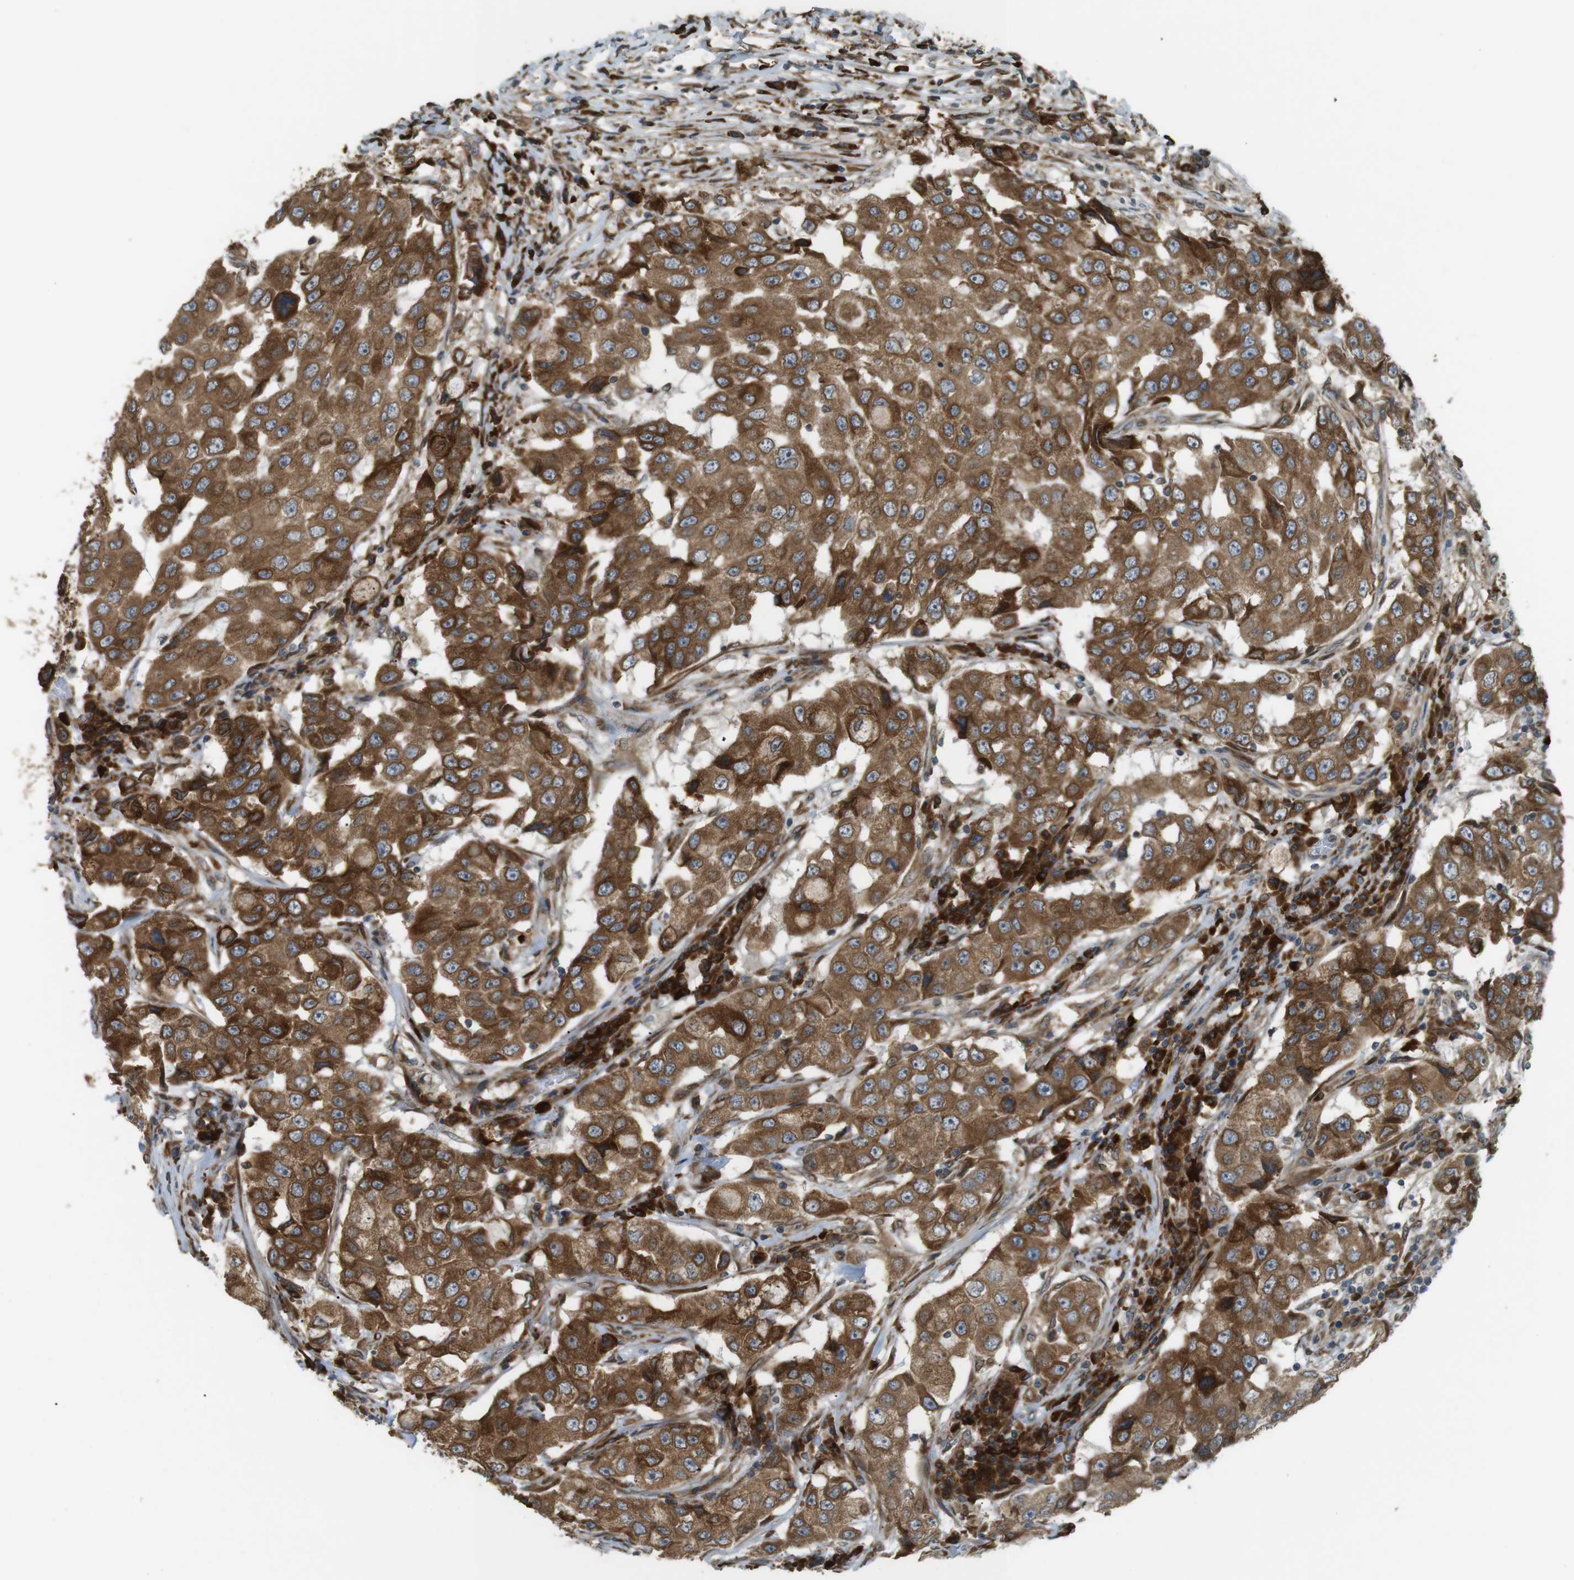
{"staining": {"intensity": "strong", "quantity": ">75%", "location": "cytoplasmic/membranous"}, "tissue": "breast cancer", "cell_type": "Tumor cells", "image_type": "cancer", "snomed": [{"axis": "morphology", "description": "Duct carcinoma"}, {"axis": "topography", "description": "Breast"}], "caption": "Immunohistochemical staining of human breast intraductal carcinoma exhibits high levels of strong cytoplasmic/membranous protein positivity in approximately >75% of tumor cells.", "gene": "TMED4", "patient": {"sex": "female", "age": 27}}